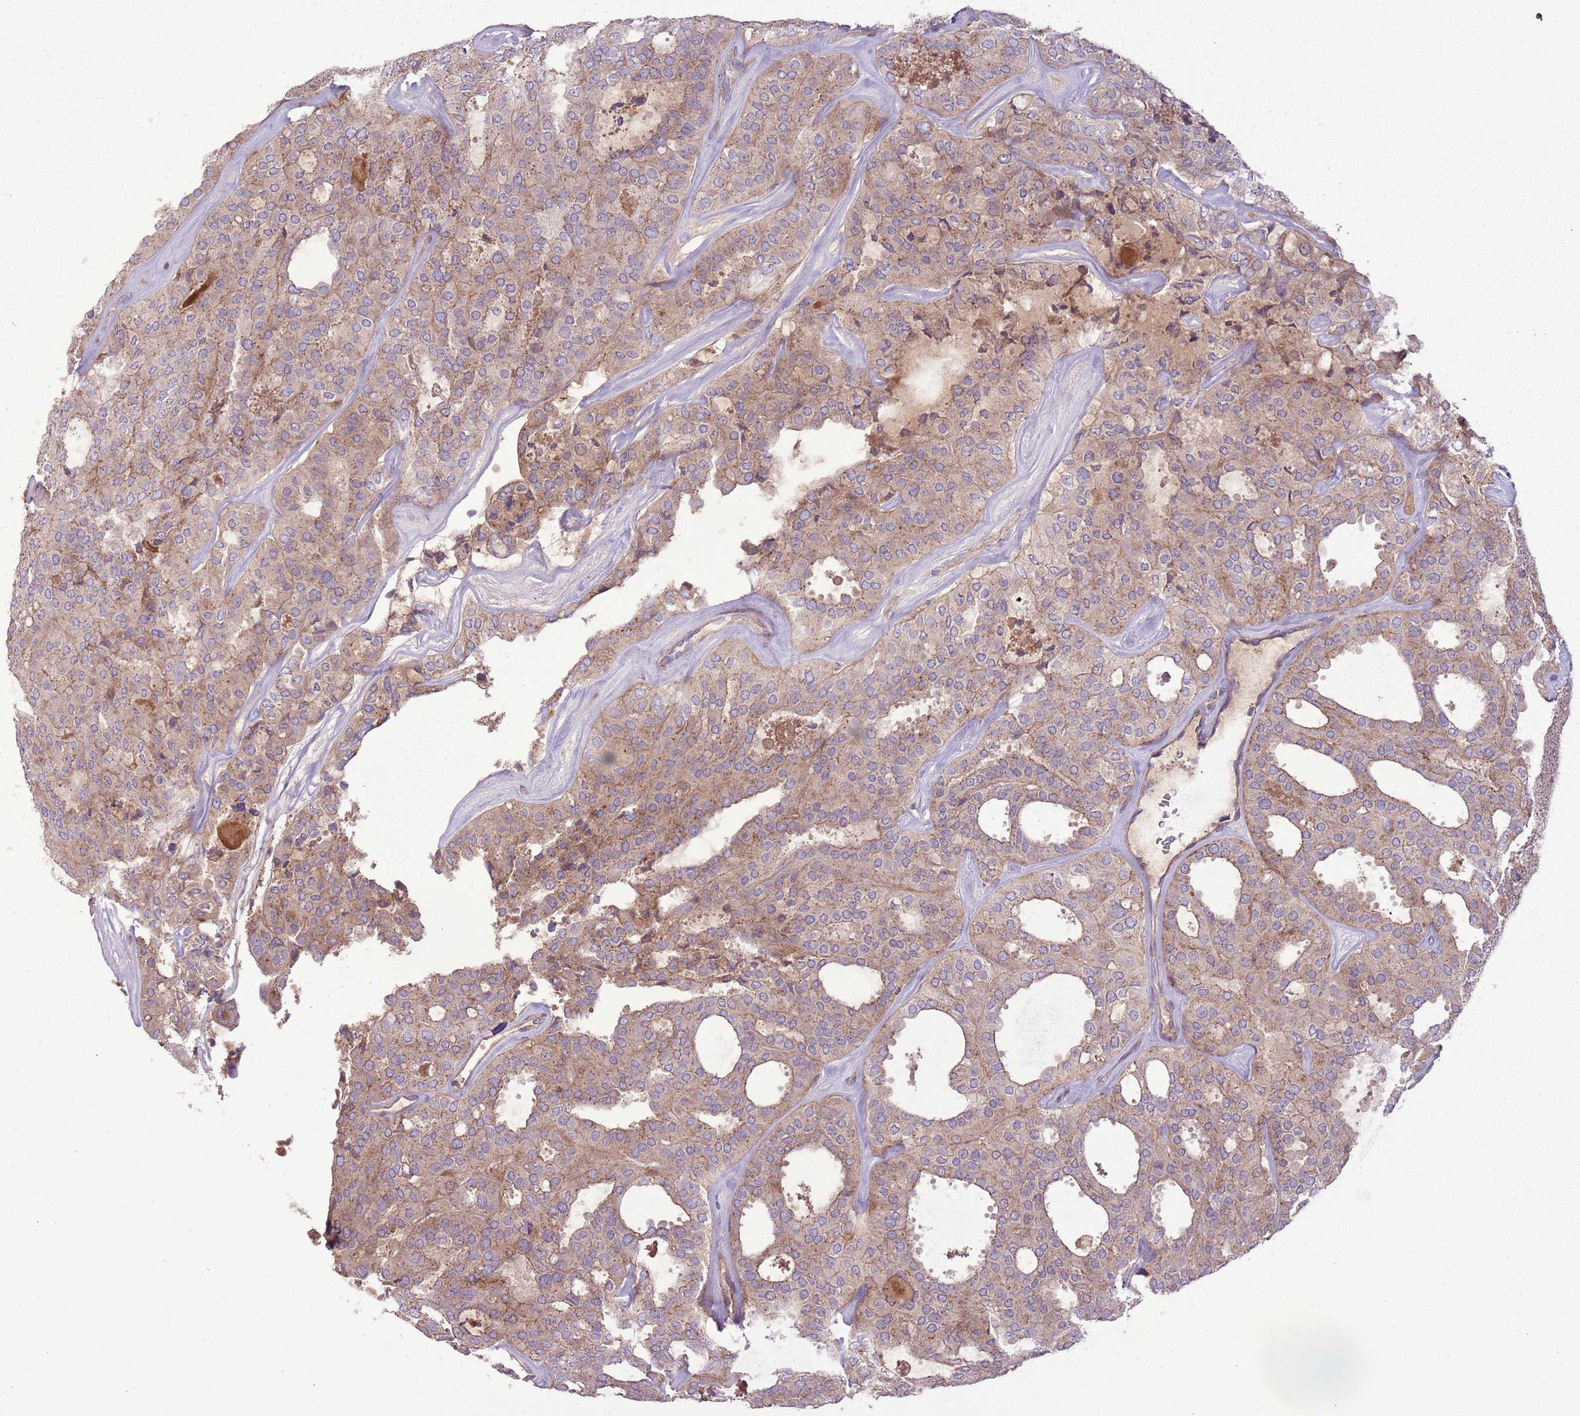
{"staining": {"intensity": "moderate", "quantity": ">75%", "location": "cytoplasmic/membranous"}, "tissue": "thyroid cancer", "cell_type": "Tumor cells", "image_type": "cancer", "snomed": [{"axis": "morphology", "description": "Follicular adenoma carcinoma, NOS"}, {"axis": "topography", "description": "Thyroid gland"}], "caption": "DAB immunohistochemical staining of thyroid cancer (follicular adenoma carcinoma) reveals moderate cytoplasmic/membranous protein expression in about >75% of tumor cells.", "gene": "ANKRD24", "patient": {"sex": "male", "age": 75}}